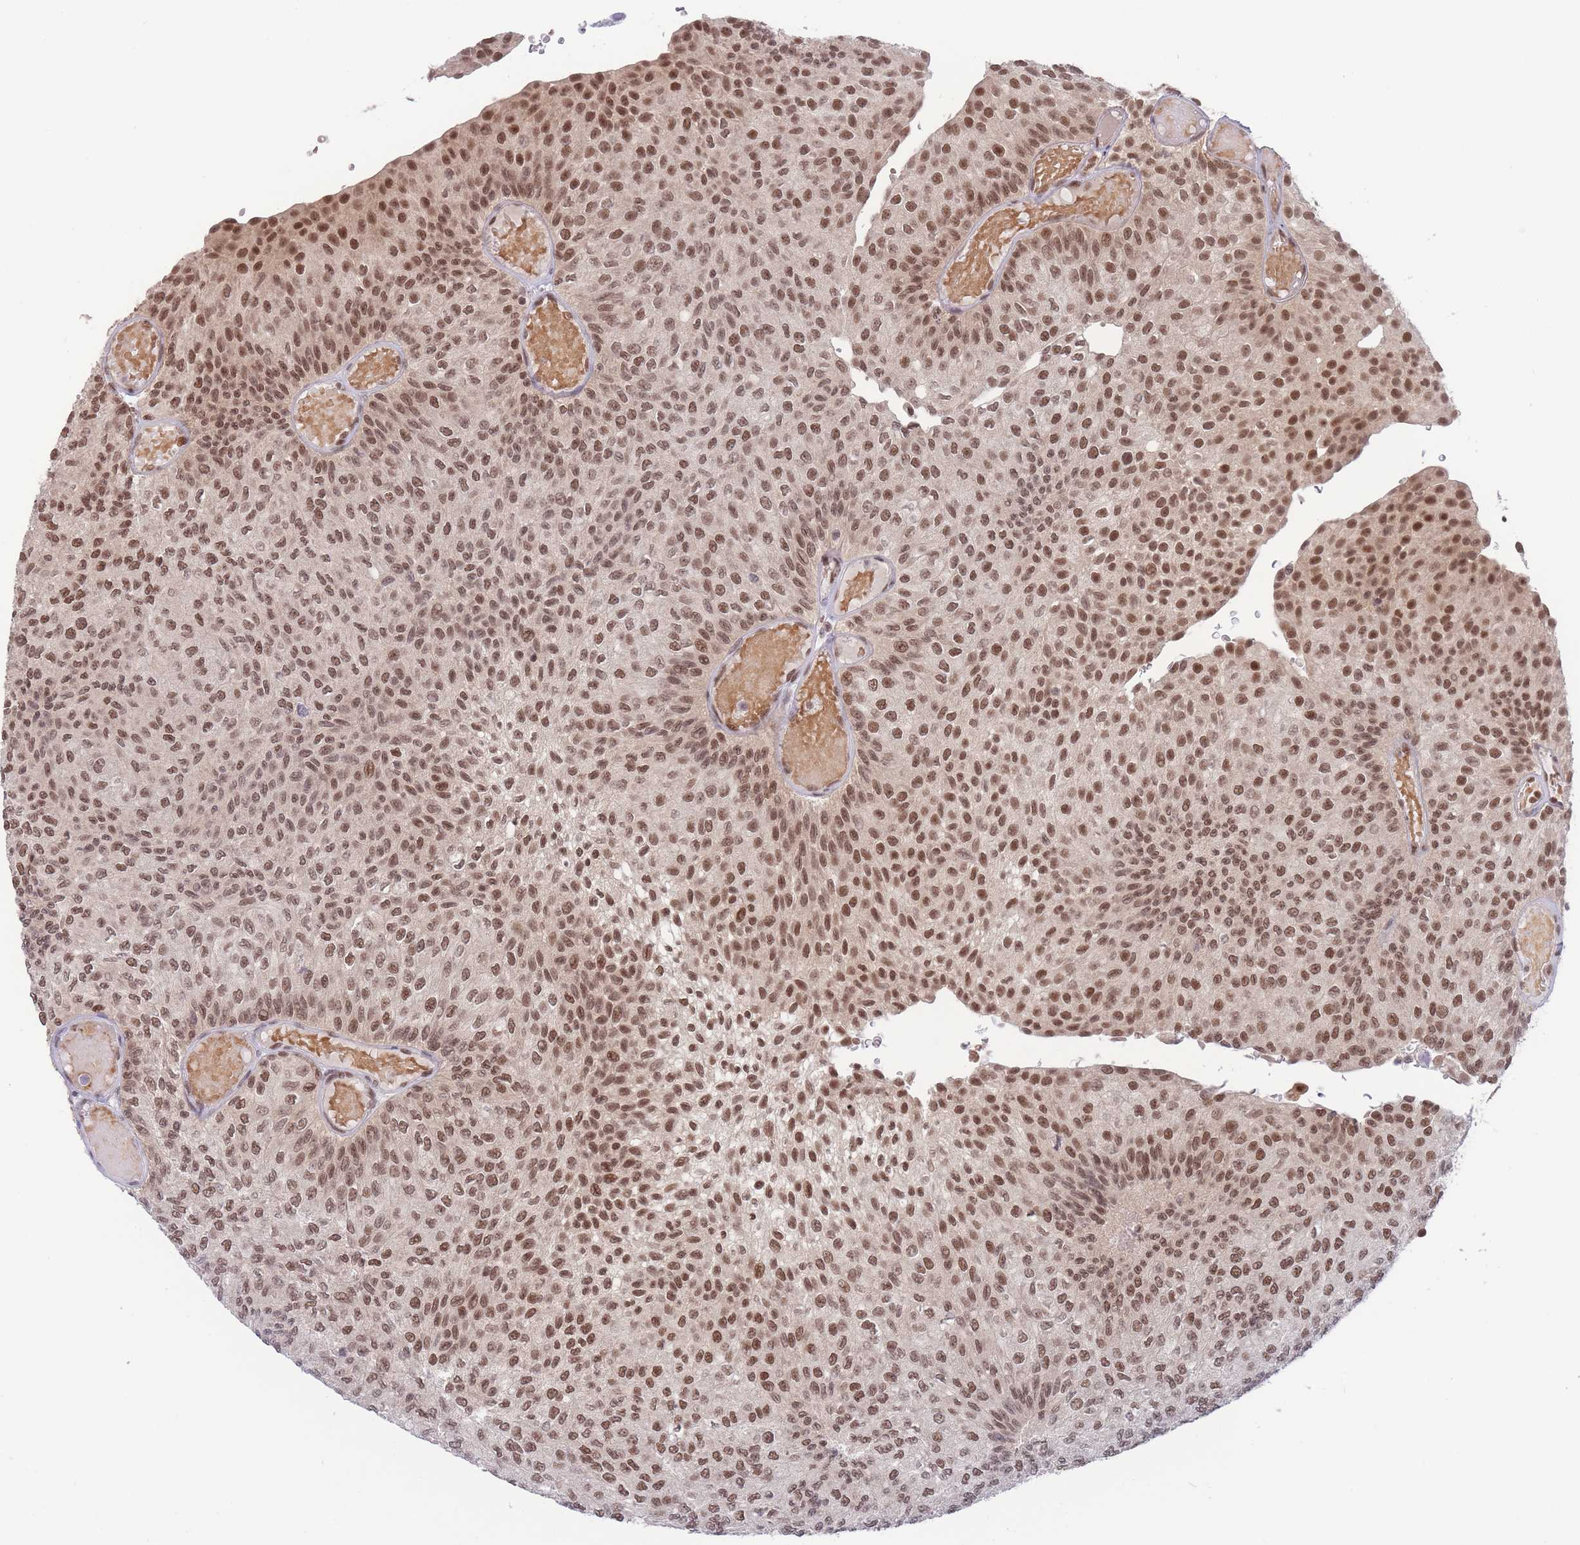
{"staining": {"intensity": "moderate", "quantity": ">75%", "location": "nuclear"}, "tissue": "urothelial cancer", "cell_type": "Tumor cells", "image_type": "cancer", "snomed": [{"axis": "morphology", "description": "Urothelial carcinoma, Low grade"}, {"axis": "topography", "description": "Urinary bladder"}], "caption": "Urothelial cancer stained for a protein (brown) exhibits moderate nuclear positive expression in approximately >75% of tumor cells.", "gene": "SMAD9", "patient": {"sex": "male", "age": 78}}